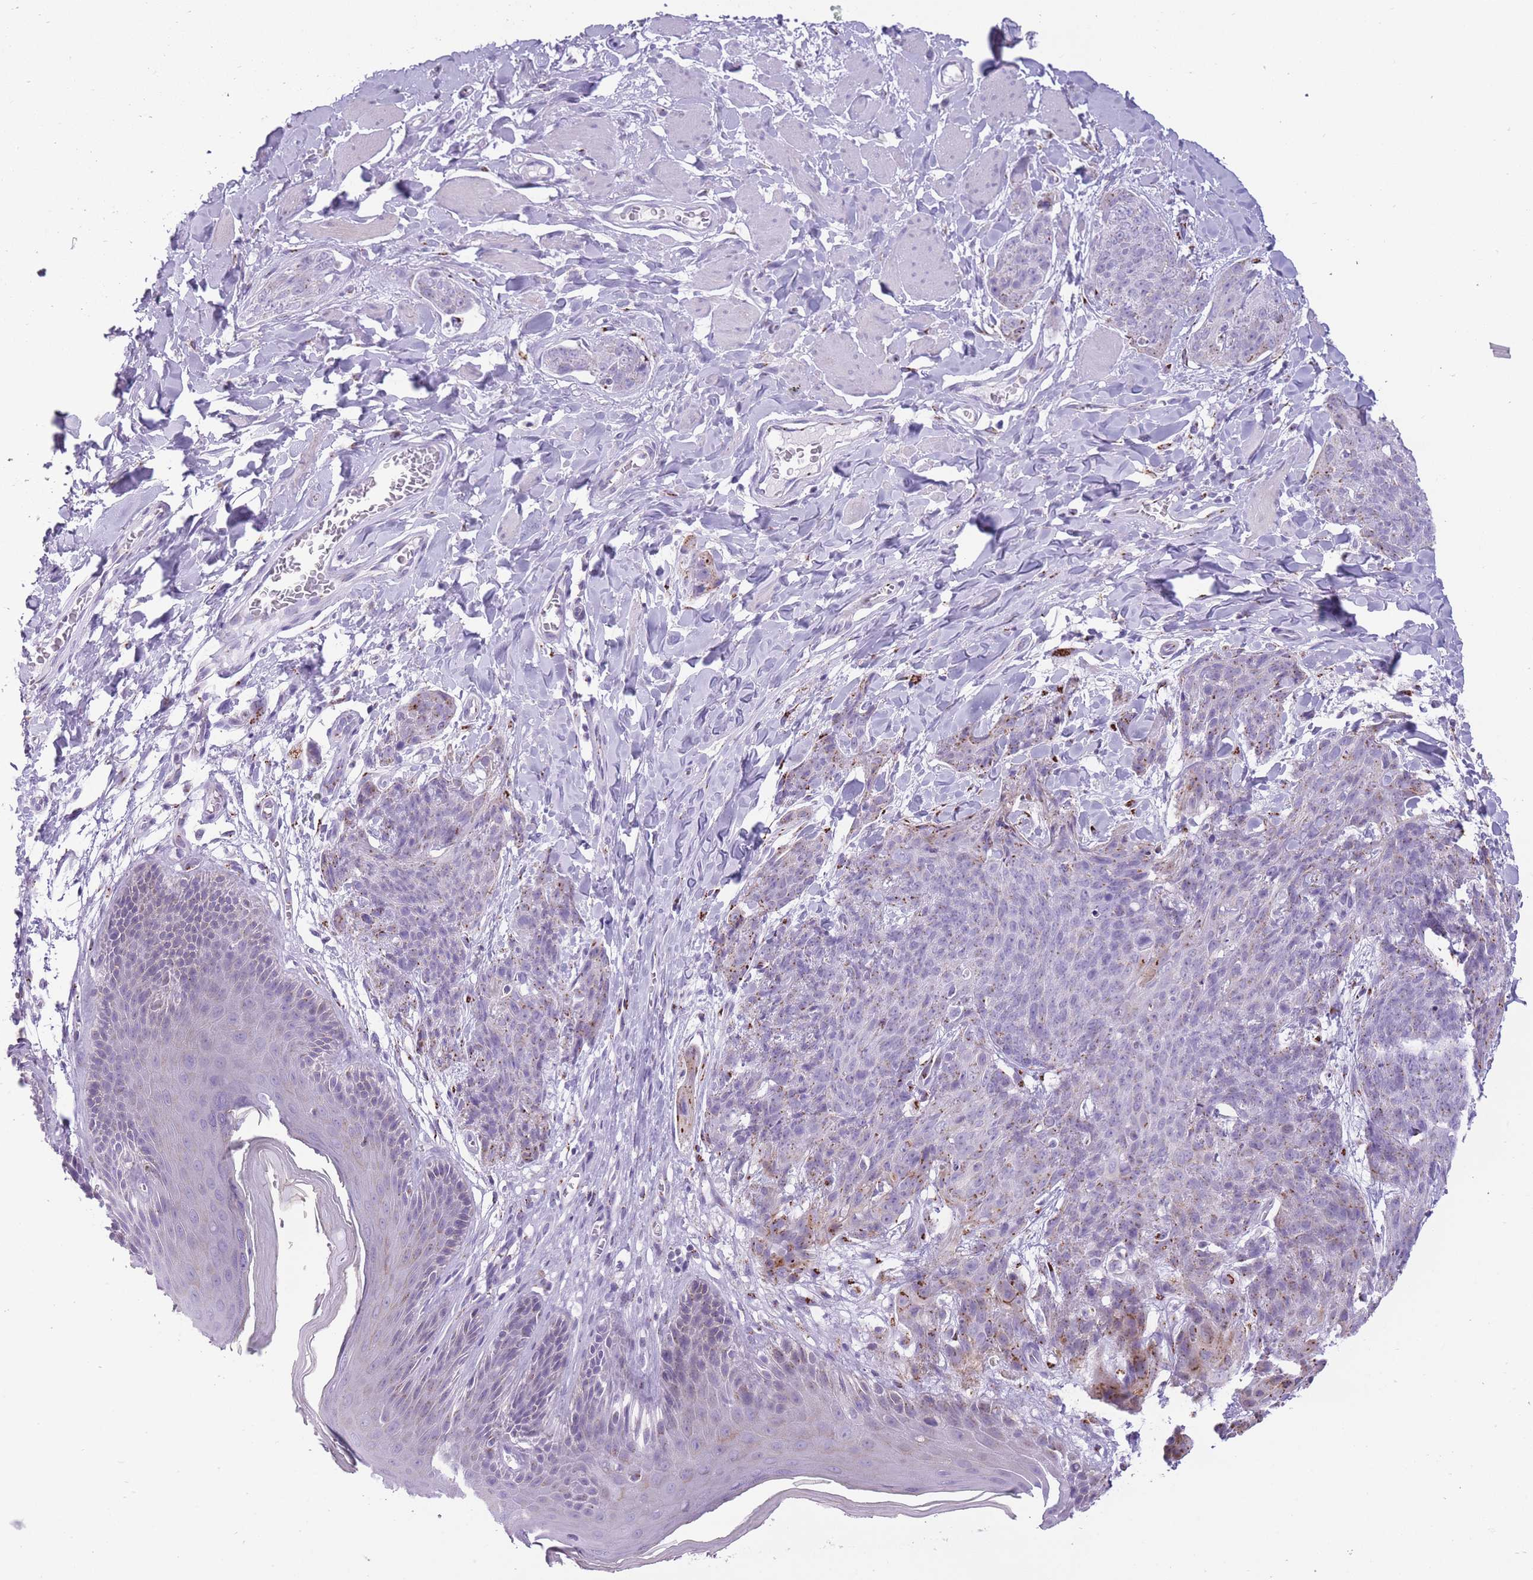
{"staining": {"intensity": "moderate", "quantity": "<25%", "location": "cytoplasmic/membranous"}, "tissue": "skin cancer", "cell_type": "Tumor cells", "image_type": "cancer", "snomed": [{"axis": "morphology", "description": "Squamous cell carcinoma, NOS"}, {"axis": "topography", "description": "Skin"}, {"axis": "topography", "description": "Vulva"}], "caption": "Brown immunohistochemical staining in skin cancer demonstrates moderate cytoplasmic/membranous expression in approximately <25% of tumor cells.", "gene": "B4GALT2", "patient": {"sex": "female", "age": 85}}